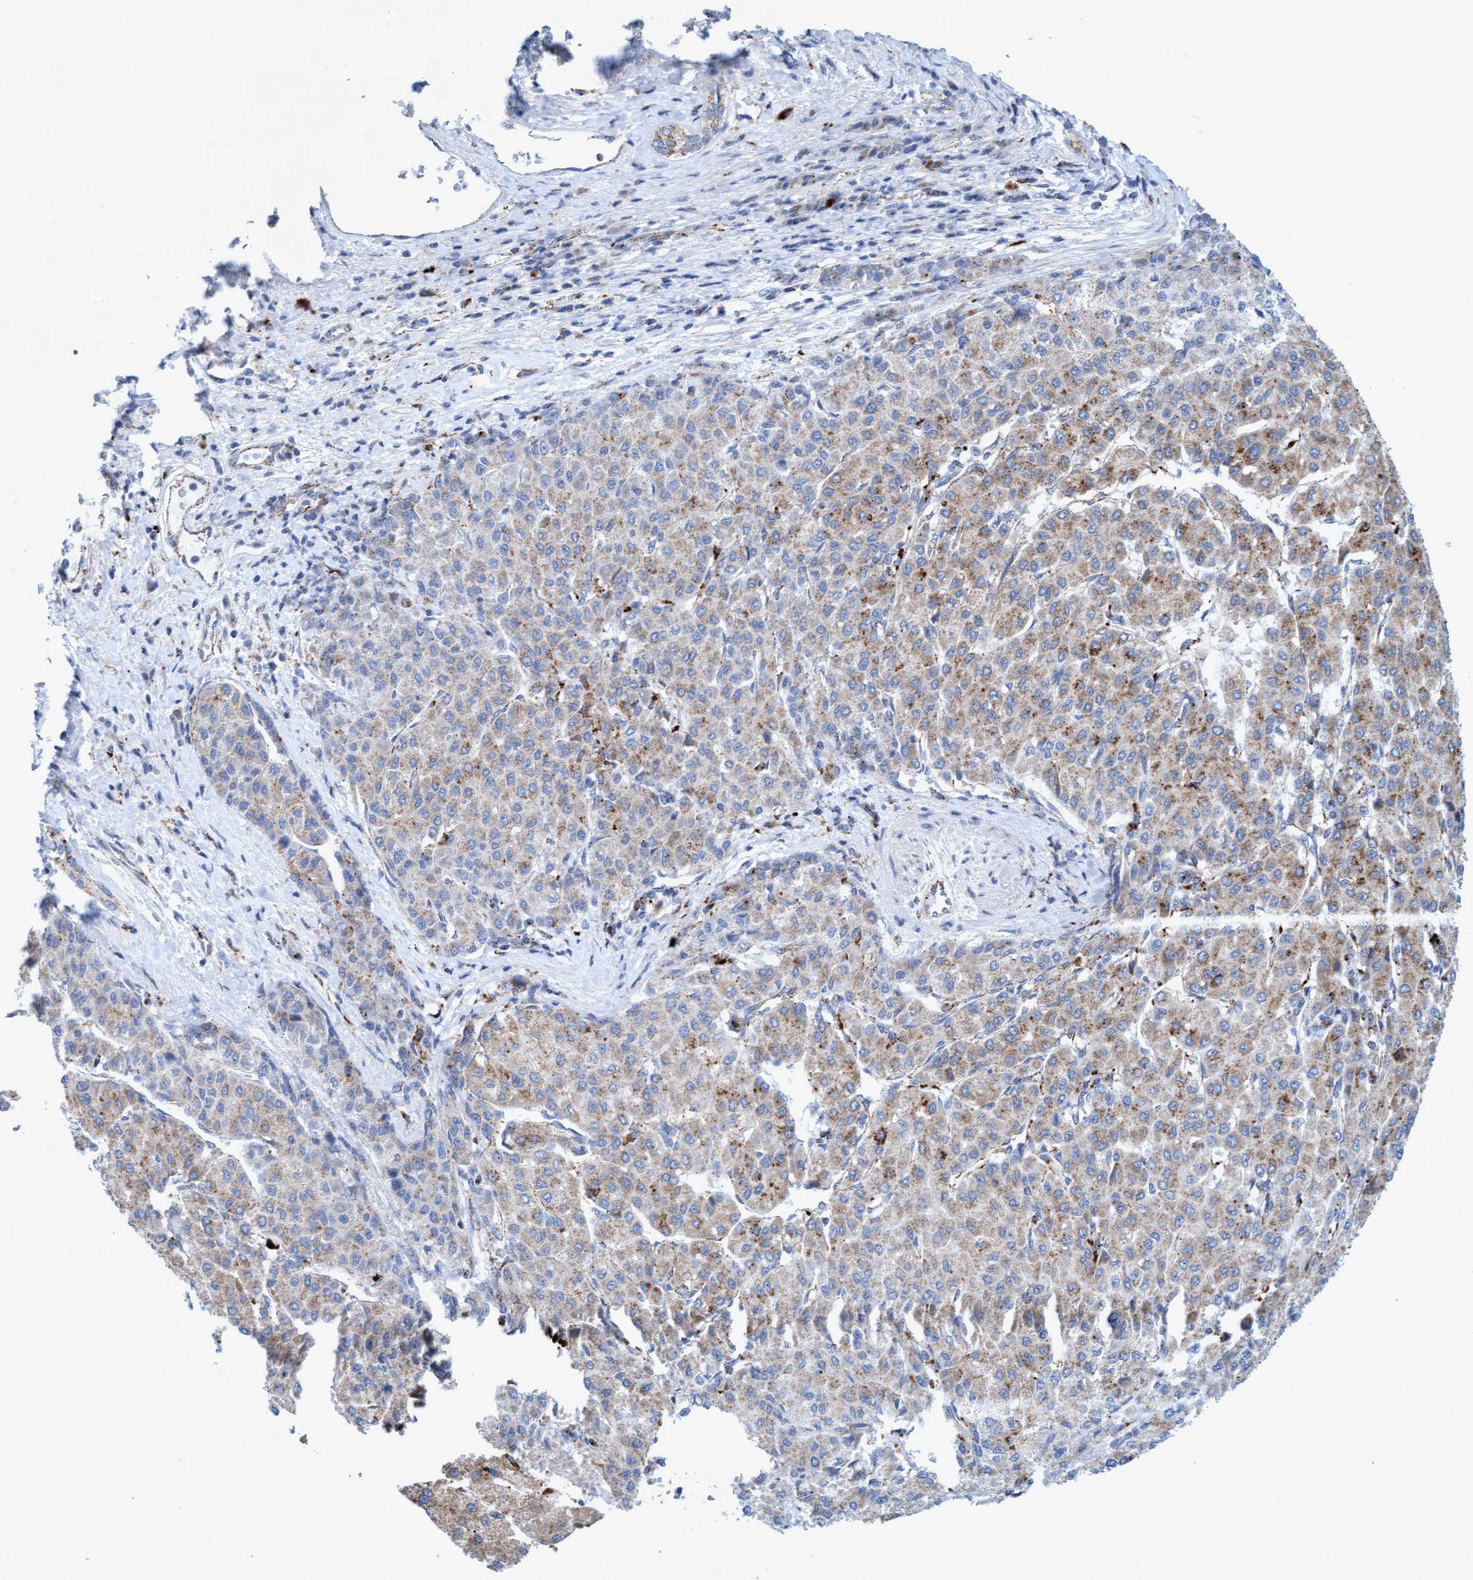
{"staining": {"intensity": "moderate", "quantity": "25%-75%", "location": "cytoplasmic/membranous"}, "tissue": "liver cancer", "cell_type": "Tumor cells", "image_type": "cancer", "snomed": [{"axis": "morphology", "description": "Carcinoma, Hepatocellular, NOS"}, {"axis": "topography", "description": "Liver"}], "caption": "A brown stain shows moderate cytoplasmic/membranous positivity of a protein in liver hepatocellular carcinoma tumor cells.", "gene": "SGSH", "patient": {"sex": "male", "age": 65}}